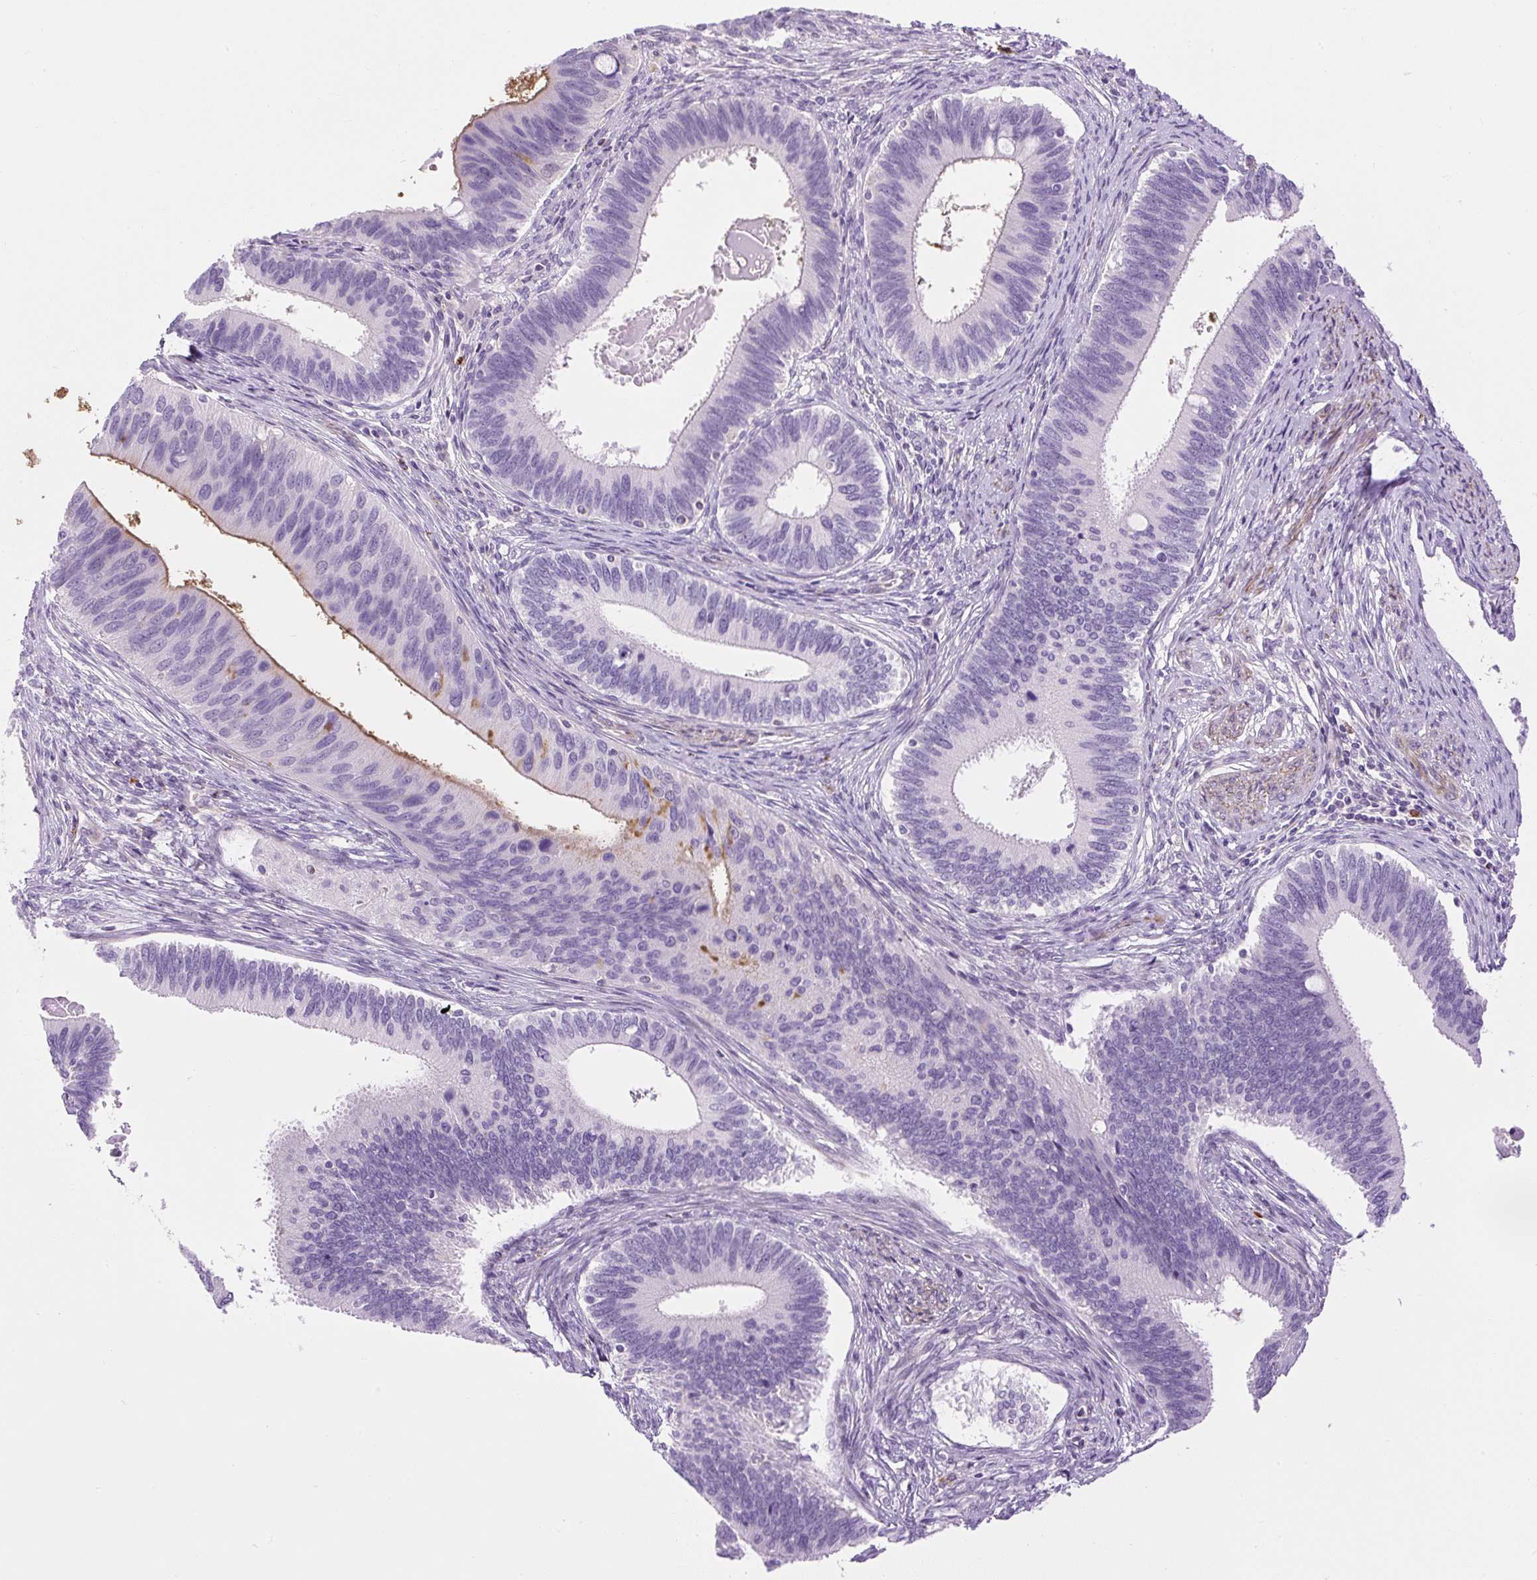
{"staining": {"intensity": "moderate", "quantity": "<25%", "location": "cytoplasmic/membranous"}, "tissue": "cervical cancer", "cell_type": "Tumor cells", "image_type": "cancer", "snomed": [{"axis": "morphology", "description": "Adenocarcinoma, NOS"}, {"axis": "topography", "description": "Cervix"}], "caption": "IHC histopathology image of adenocarcinoma (cervical) stained for a protein (brown), which displays low levels of moderate cytoplasmic/membranous expression in approximately <25% of tumor cells.", "gene": "VWA7", "patient": {"sex": "female", "age": 42}}